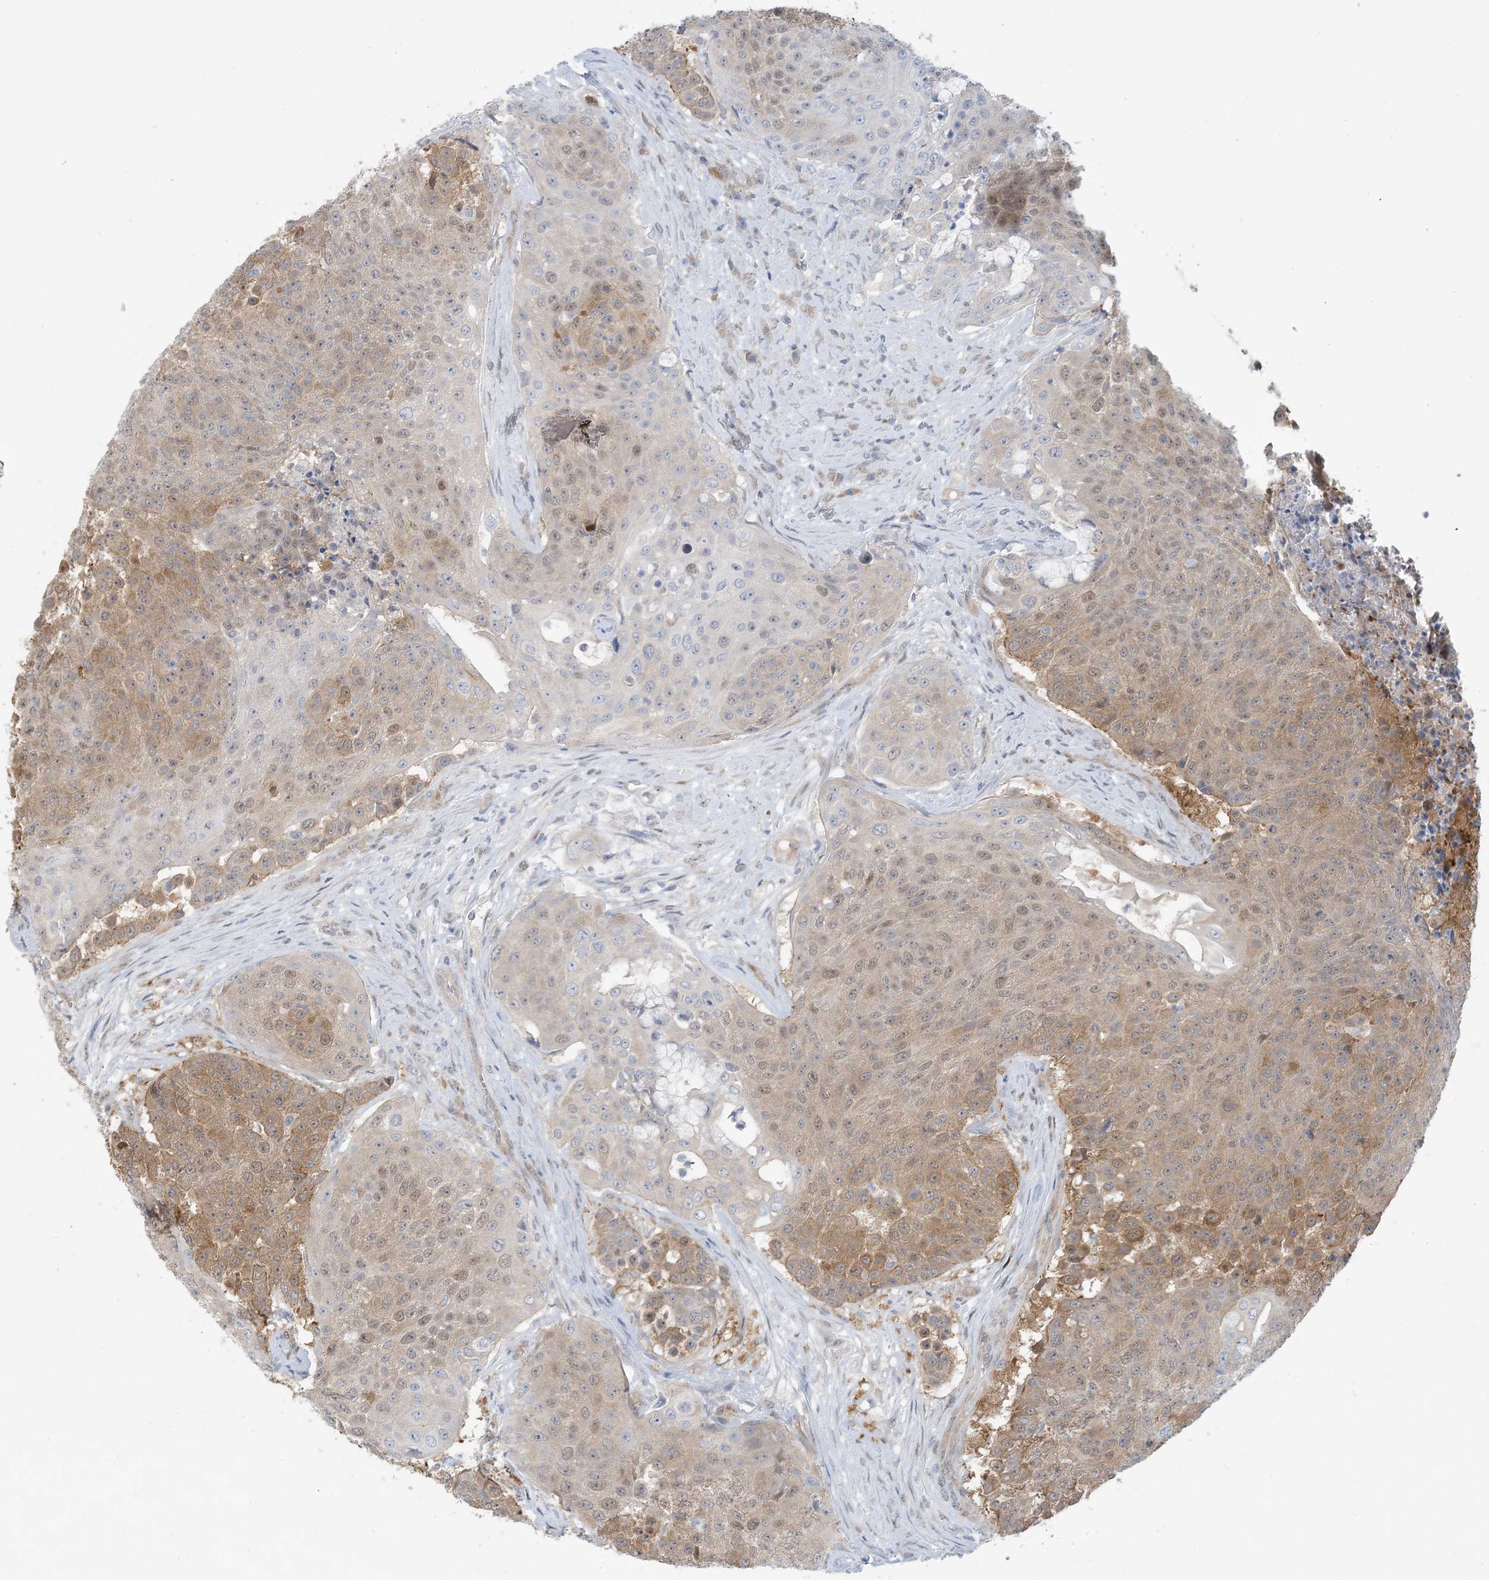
{"staining": {"intensity": "moderate", "quantity": "25%-75%", "location": "cytoplasmic/membranous,nuclear"}, "tissue": "urothelial cancer", "cell_type": "Tumor cells", "image_type": "cancer", "snomed": [{"axis": "morphology", "description": "Urothelial carcinoma, High grade"}, {"axis": "topography", "description": "Urinary bladder"}], "caption": "Protein expression analysis of human urothelial carcinoma (high-grade) reveals moderate cytoplasmic/membranous and nuclear staining in about 25%-75% of tumor cells.", "gene": "ZC3H12A", "patient": {"sex": "female", "age": 63}}